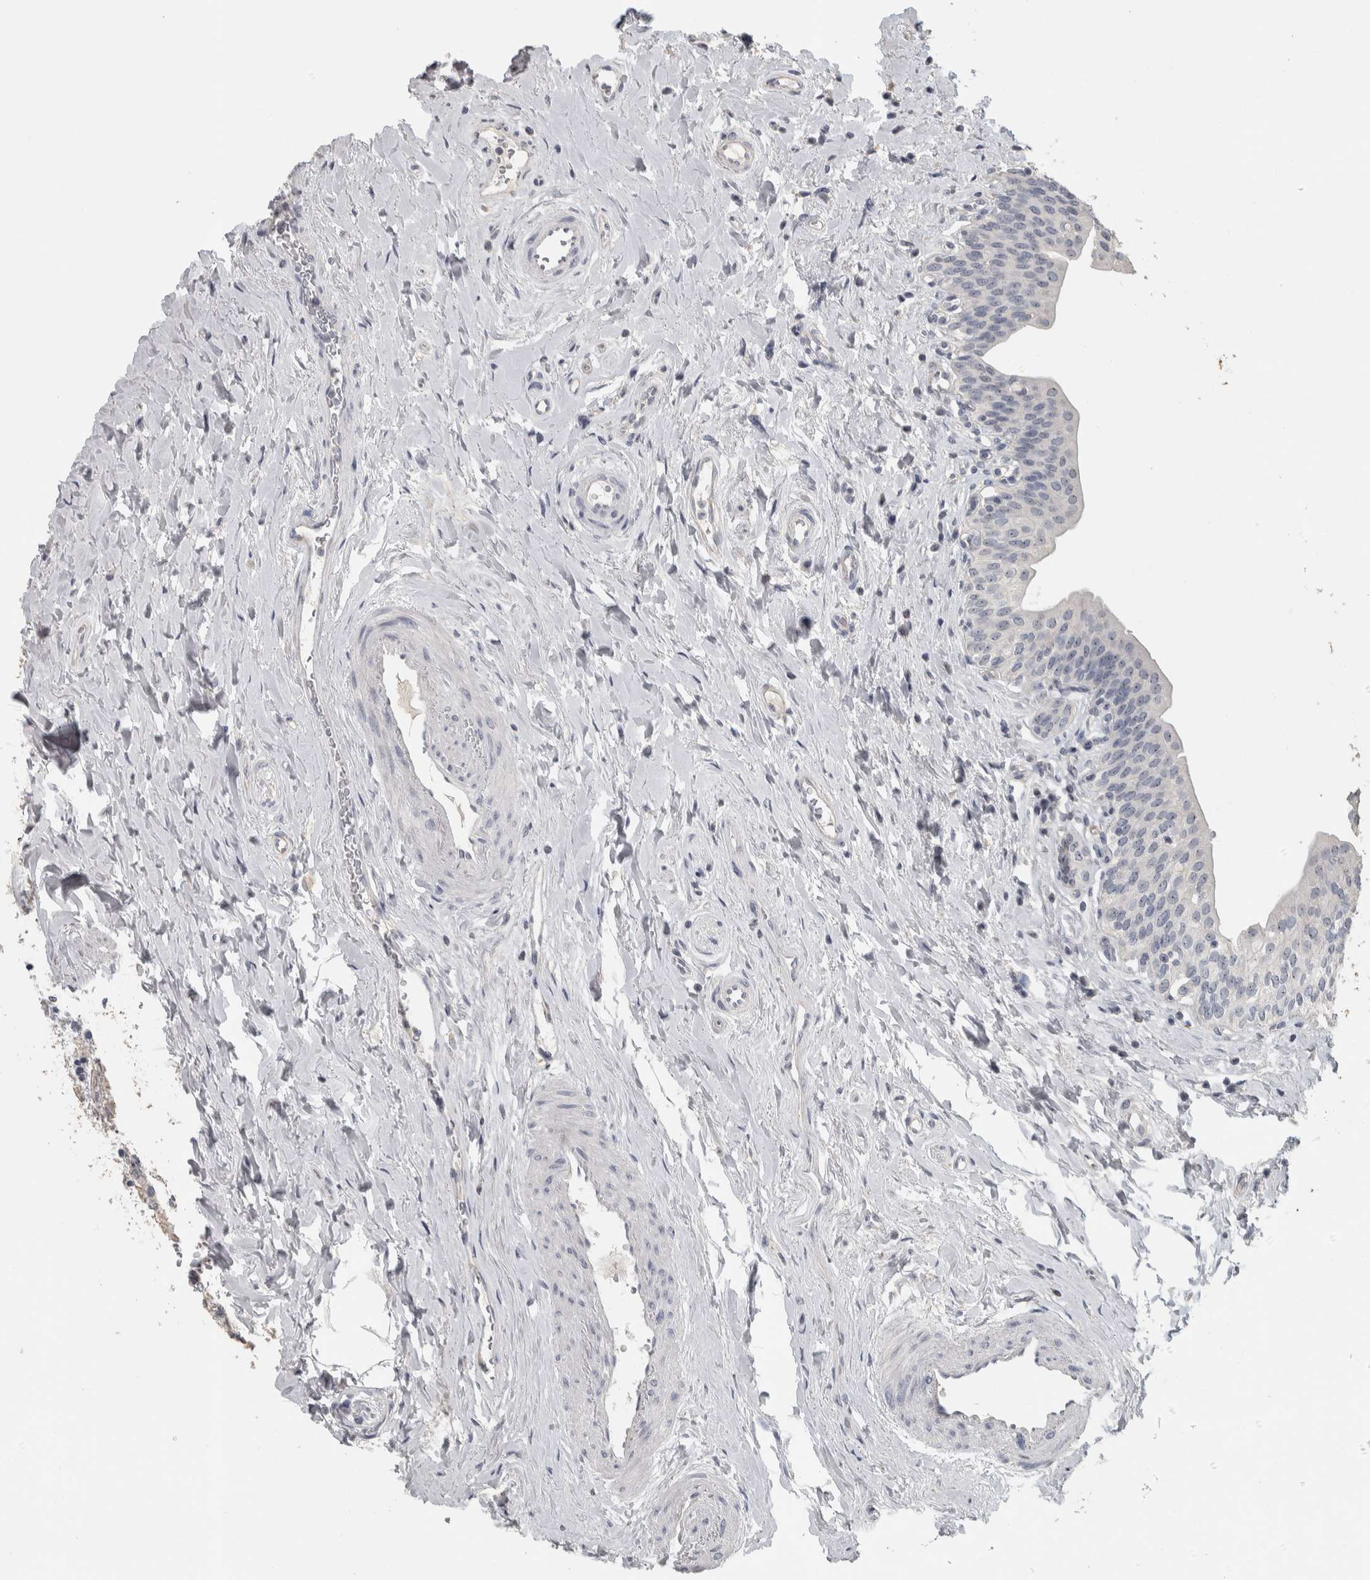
{"staining": {"intensity": "negative", "quantity": "none", "location": "none"}, "tissue": "urinary bladder", "cell_type": "Urothelial cells", "image_type": "normal", "snomed": [{"axis": "morphology", "description": "Normal tissue, NOS"}, {"axis": "topography", "description": "Urinary bladder"}], "caption": "The IHC micrograph has no significant expression in urothelial cells of urinary bladder.", "gene": "DCAF10", "patient": {"sex": "male", "age": 83}}